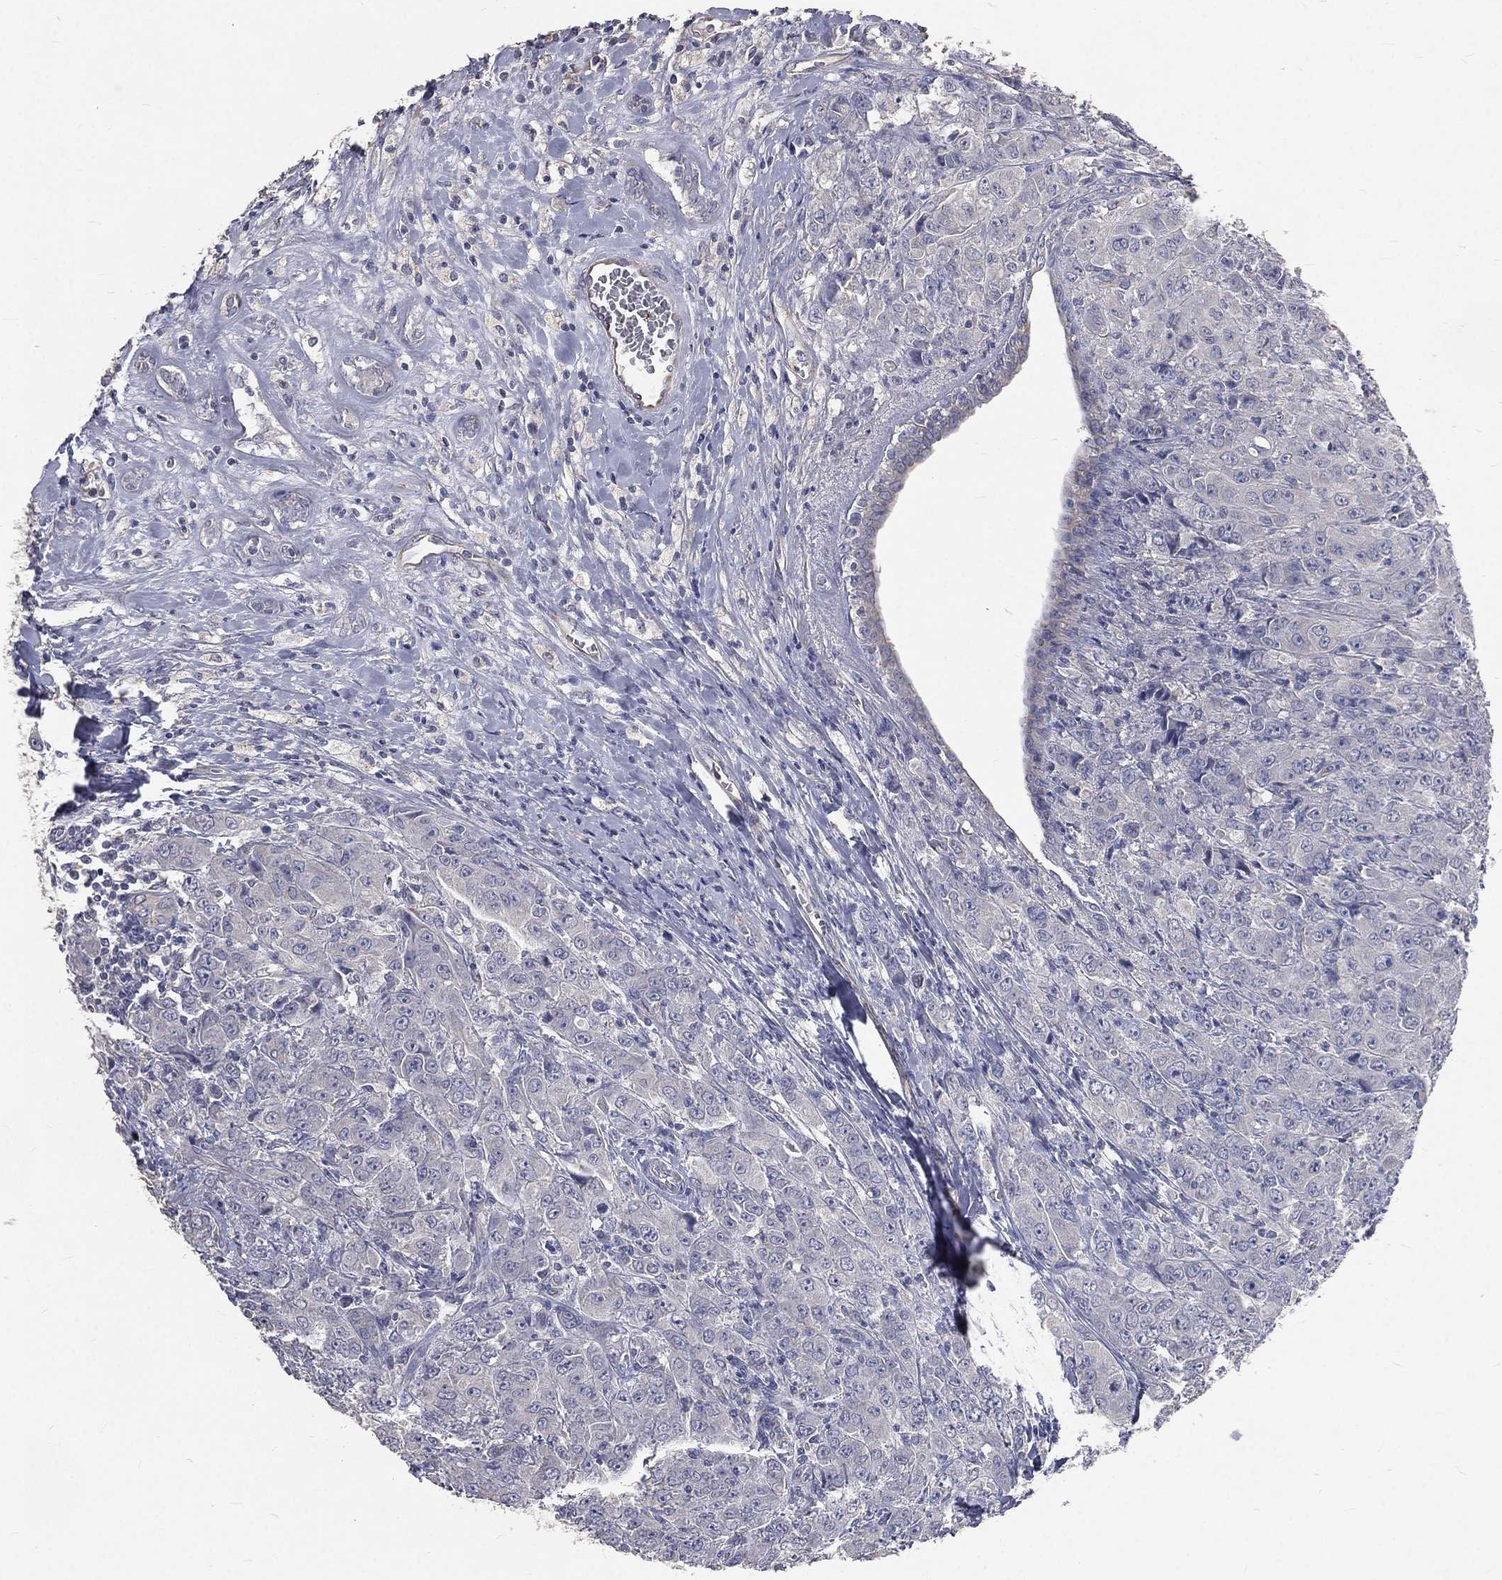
{"staining": {"intensity": "negative", "quantity": "none", "location": "none"}, "tissue": "breast cancer", "cell_type": "Tumor cells", "image_type": "cancer", "snomed": [{"axis": "morphology", "description": "Duct carcinoma"}, {"axis": "topography", "description": "Breast"}], "caption": "This is an immunohistochemistry histopathology image of intraductal carcinoma (breast). There is no staining in tumor cells.", "gene": "CROCC", "patient": {"sex": "female", "age": 43}}